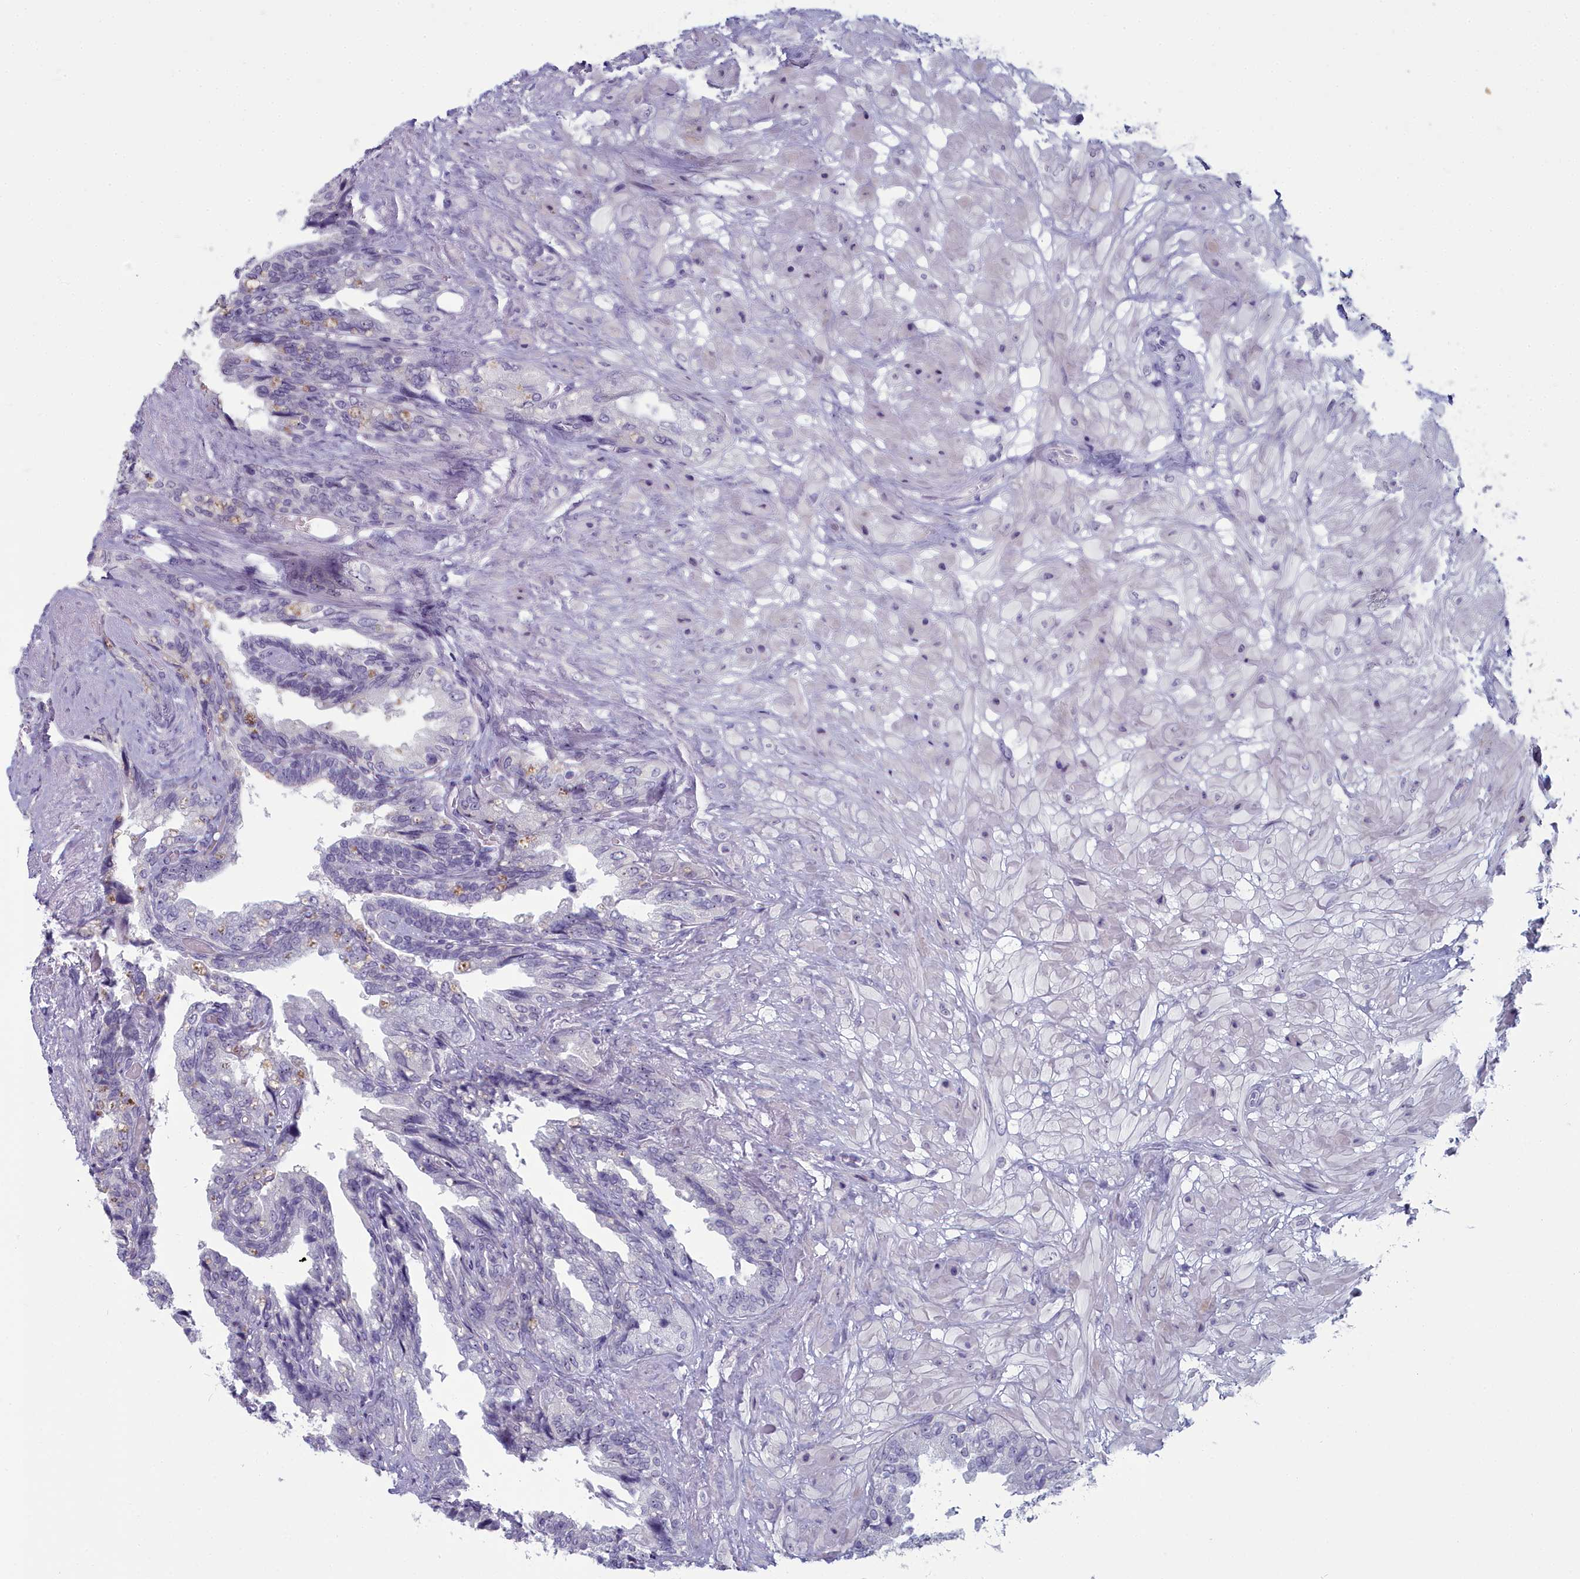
{"staining": {"intensity": "weak", "quantity": "<25%", "location": "nuclear"}, "tissue": "seminal vesicle", "cell_type": "Glandular cells", "image_type": "normal", "snomed": [{"axis": "morphology", "description": "Normal tissue, NOS"}, {"axis": "topography", "description": "Seminal veicle"}, {"axis": "topography", "description": "Peripheral nerve tissue"}], "caption": "Histopathology image shows no significant protein expression in glandular cells of benign seminal vesicle.", "gene": "INSYN2A", "patient": {"sex": "male", "age": 60}}